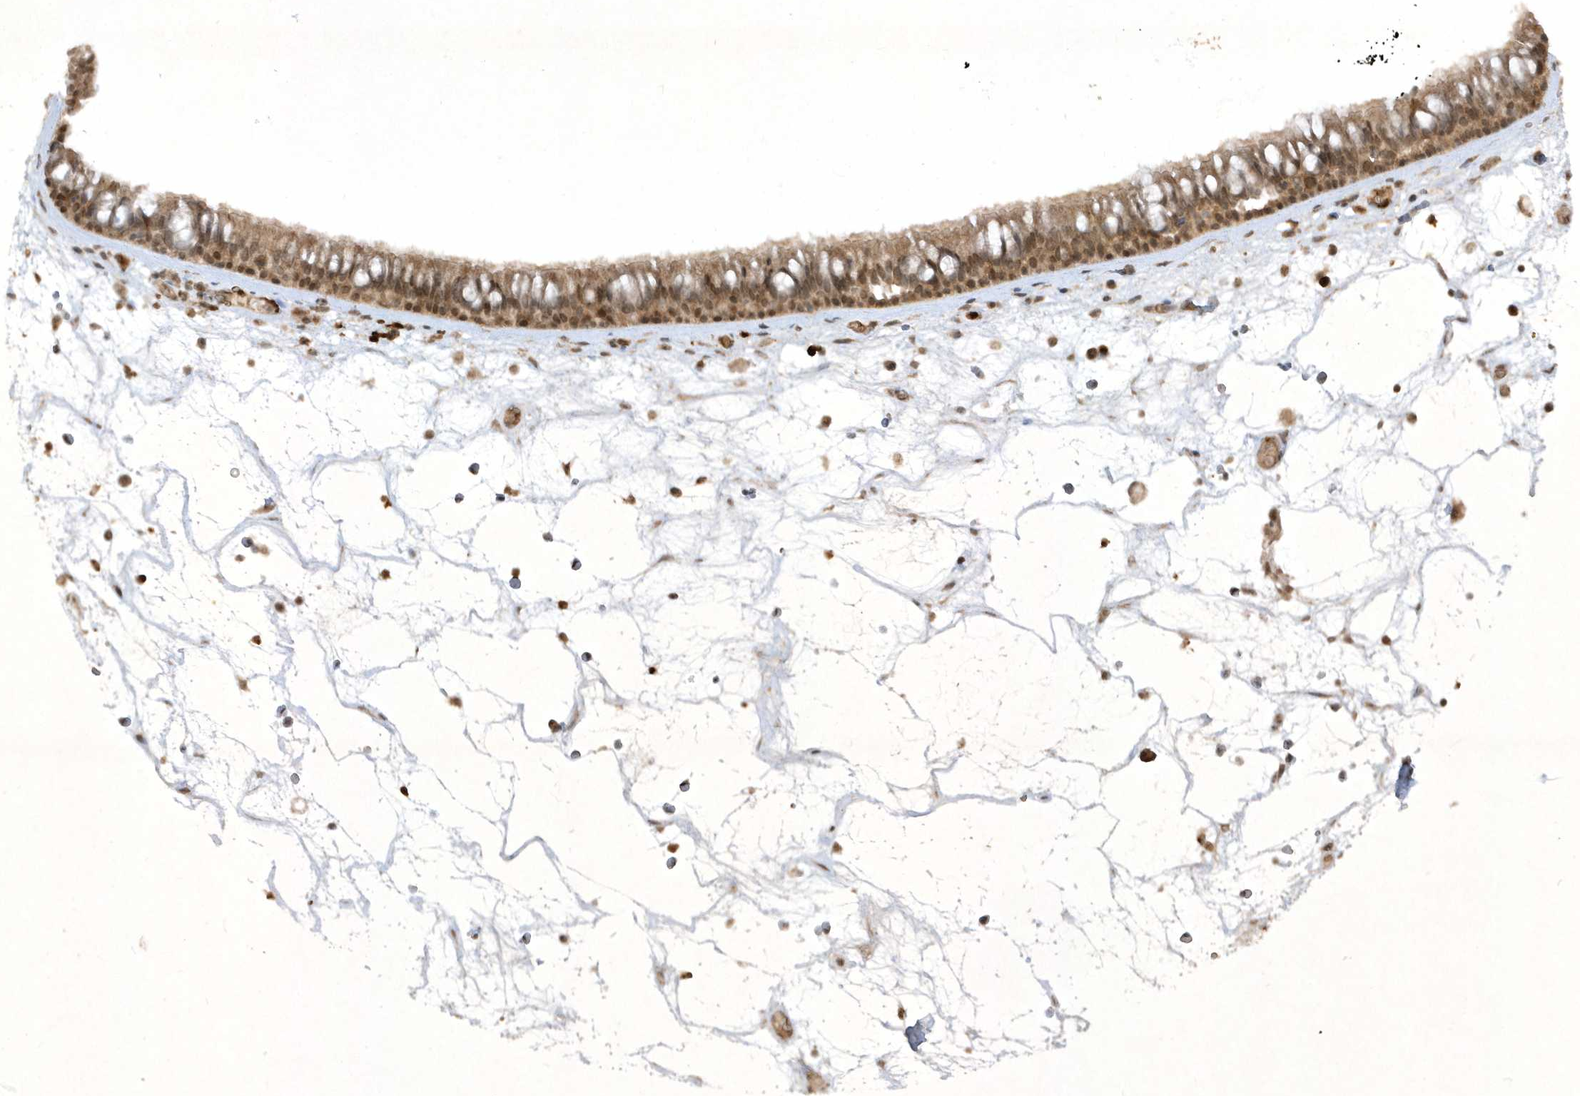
{"staining": {"intensity": "moderate", "quantity": ">75%", "location": "cytoplasmic/membranous,nuclear"}, "tissue": "nasopharynx", "cell_type": "Respiratory epithelial cells", "image_type": "normal", "snomed": [{"axis": "morphology", "description": "Normal tissue, NOS"}, {"axis": "morphology", "description": "Inflammation, NOS"}, {"axis": "morphology", "description": "Malignant melanoma, Metastatic site"}, {"axis": "topography", "description": "Nasopharynx"}], "caption": "Respiratory epithelial cells exhibit medium levels of moderate cytoplasmic/membranous,nuclear expression in about >75% of cells in normal human nasopharynx. (IHC, brightfield microscopy, high magnification).", "gene": "ZNF213", "patient": {"sex": "male", "age": 70}}